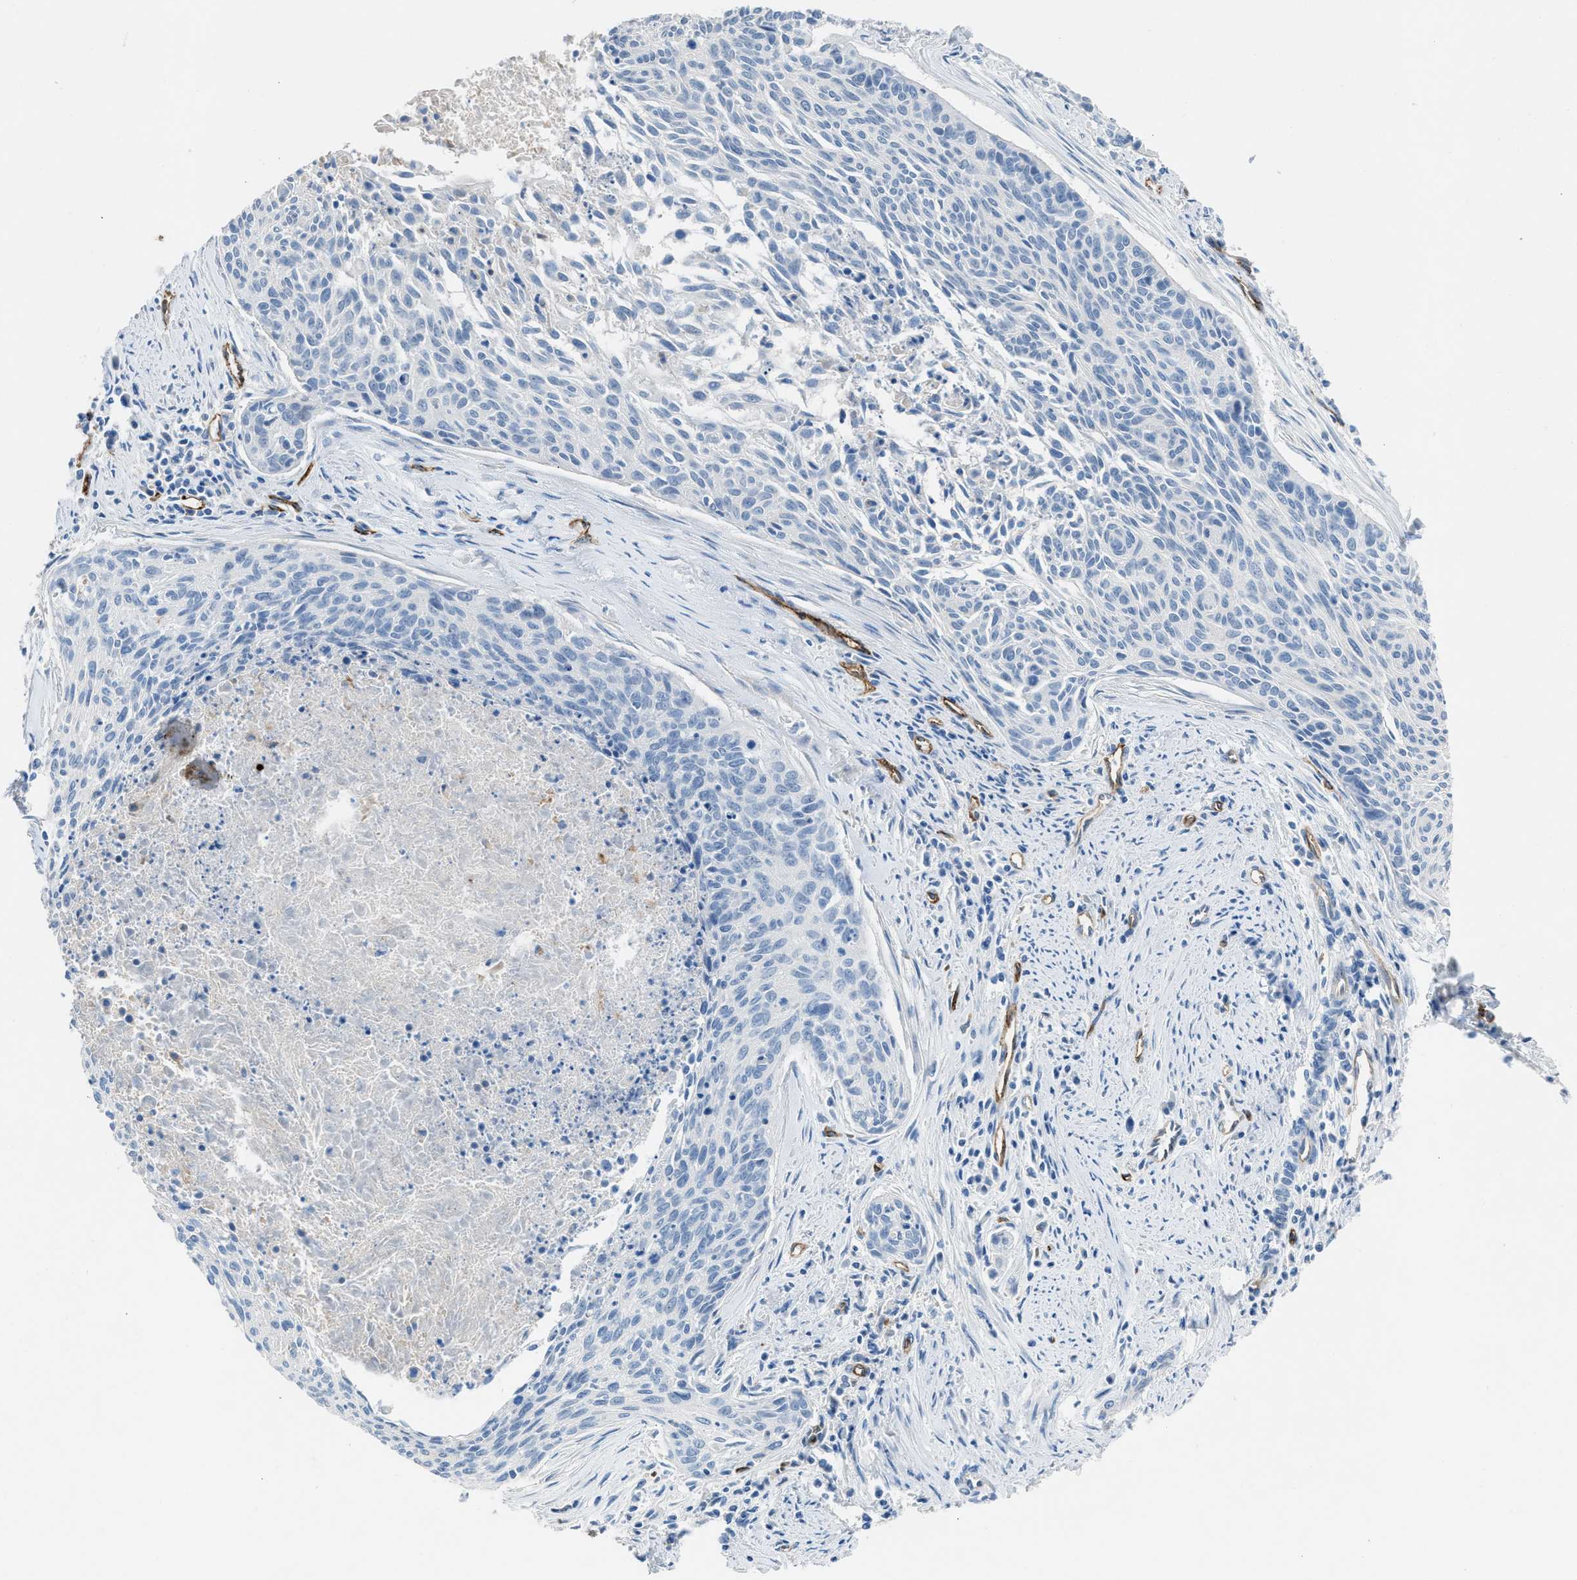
{"staining": {"intensity": "negative", "quantity": "none", "location": "none"}, "tissue": "cervical cancer", "cell_type": "Tumor cells", "image_type": "cancer", "snomed": [{"axis": "morphology", "description": "Squamous cell carcinoma, NOS"}, {"axis": "topography", "description": "Cervix"}], "caption": "The histopathology image shows no significant expression in tumor cells of cervical squamous cell carcinoma. (DAB (3,3'-diaminobenzidine) IHC visualized using brightfield microscopy, high magnification).", "gene": "DYSF", "patient": {"sex": "female", "age": 55}}